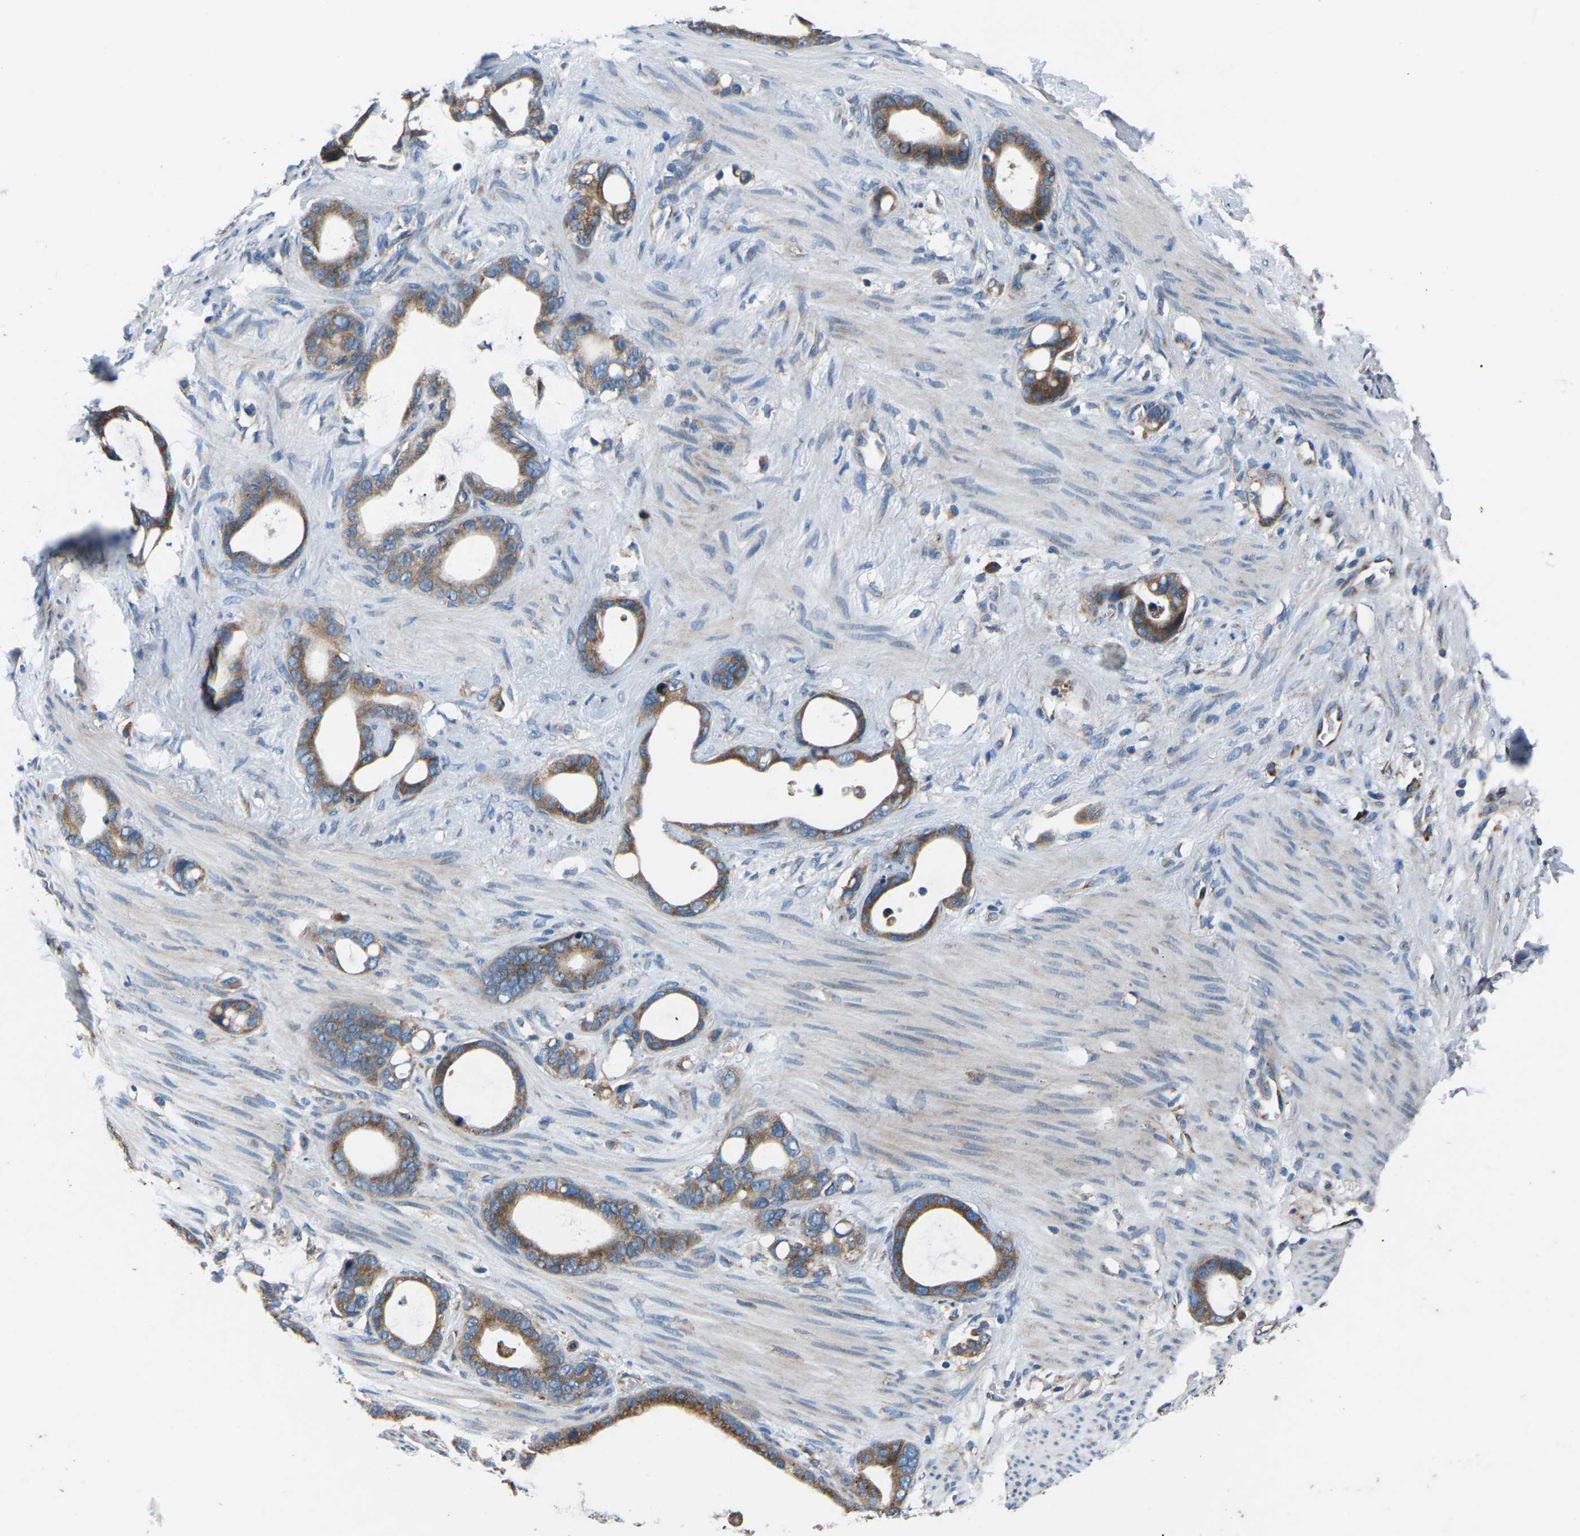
{"staining": {"intensity": "moderate", "quantity": ">75%", "location": "cytoplasmic/membranous"}, "tissue": "stomach cancer", "cell_type": "Tumor cells", "image_type": "cancer", "snomed": [{"axis": "morphology", "description": "Adenocarcinoma, NOS"}, {"axis": "topography", "description": "Stomach"}], "caption": "A brown stain shows moderate cytoplasmic/membranous positivity of a protein in human stomach adenocarcinoma tumor cells.", "gene": "GABRP", "patient": {"sex": "female", "age": 75}}